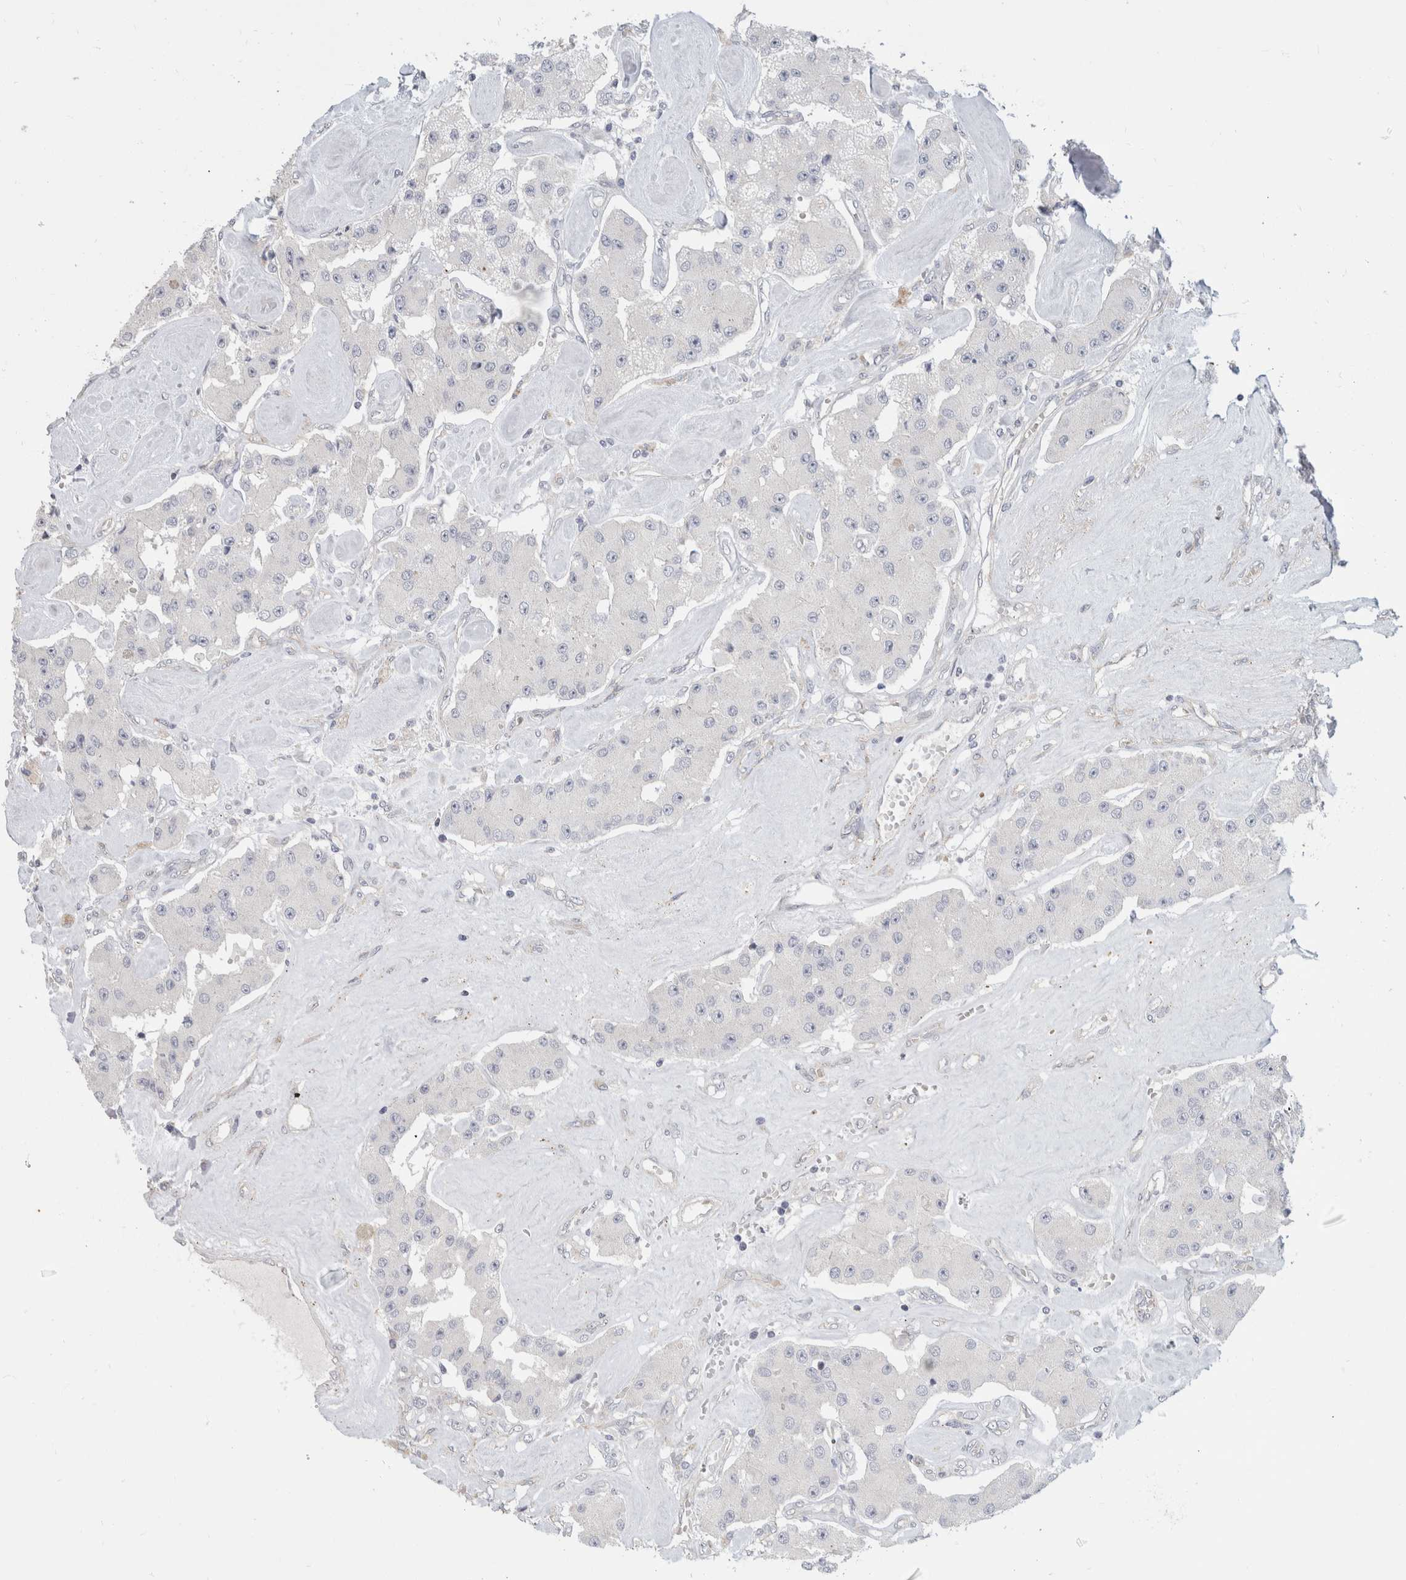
{"staining": {"intensity": "negative", "quantity": "none", "location": "none"}, "tissue": "carcinoid", "cell_type": "Tumor cells", "image_type": "cancer", "snomed": [{"axis": "morphology", "description": "Carcinoid, malignant, NOS"}, {"axis": "topography", "description": "Pancreas"}], "caption": "DAB immunohistochemical staining of human carcinoid displays no significant expression in tumor cells.", "gene": "AFP", "patient": {"sex": "male", "age": 41}}